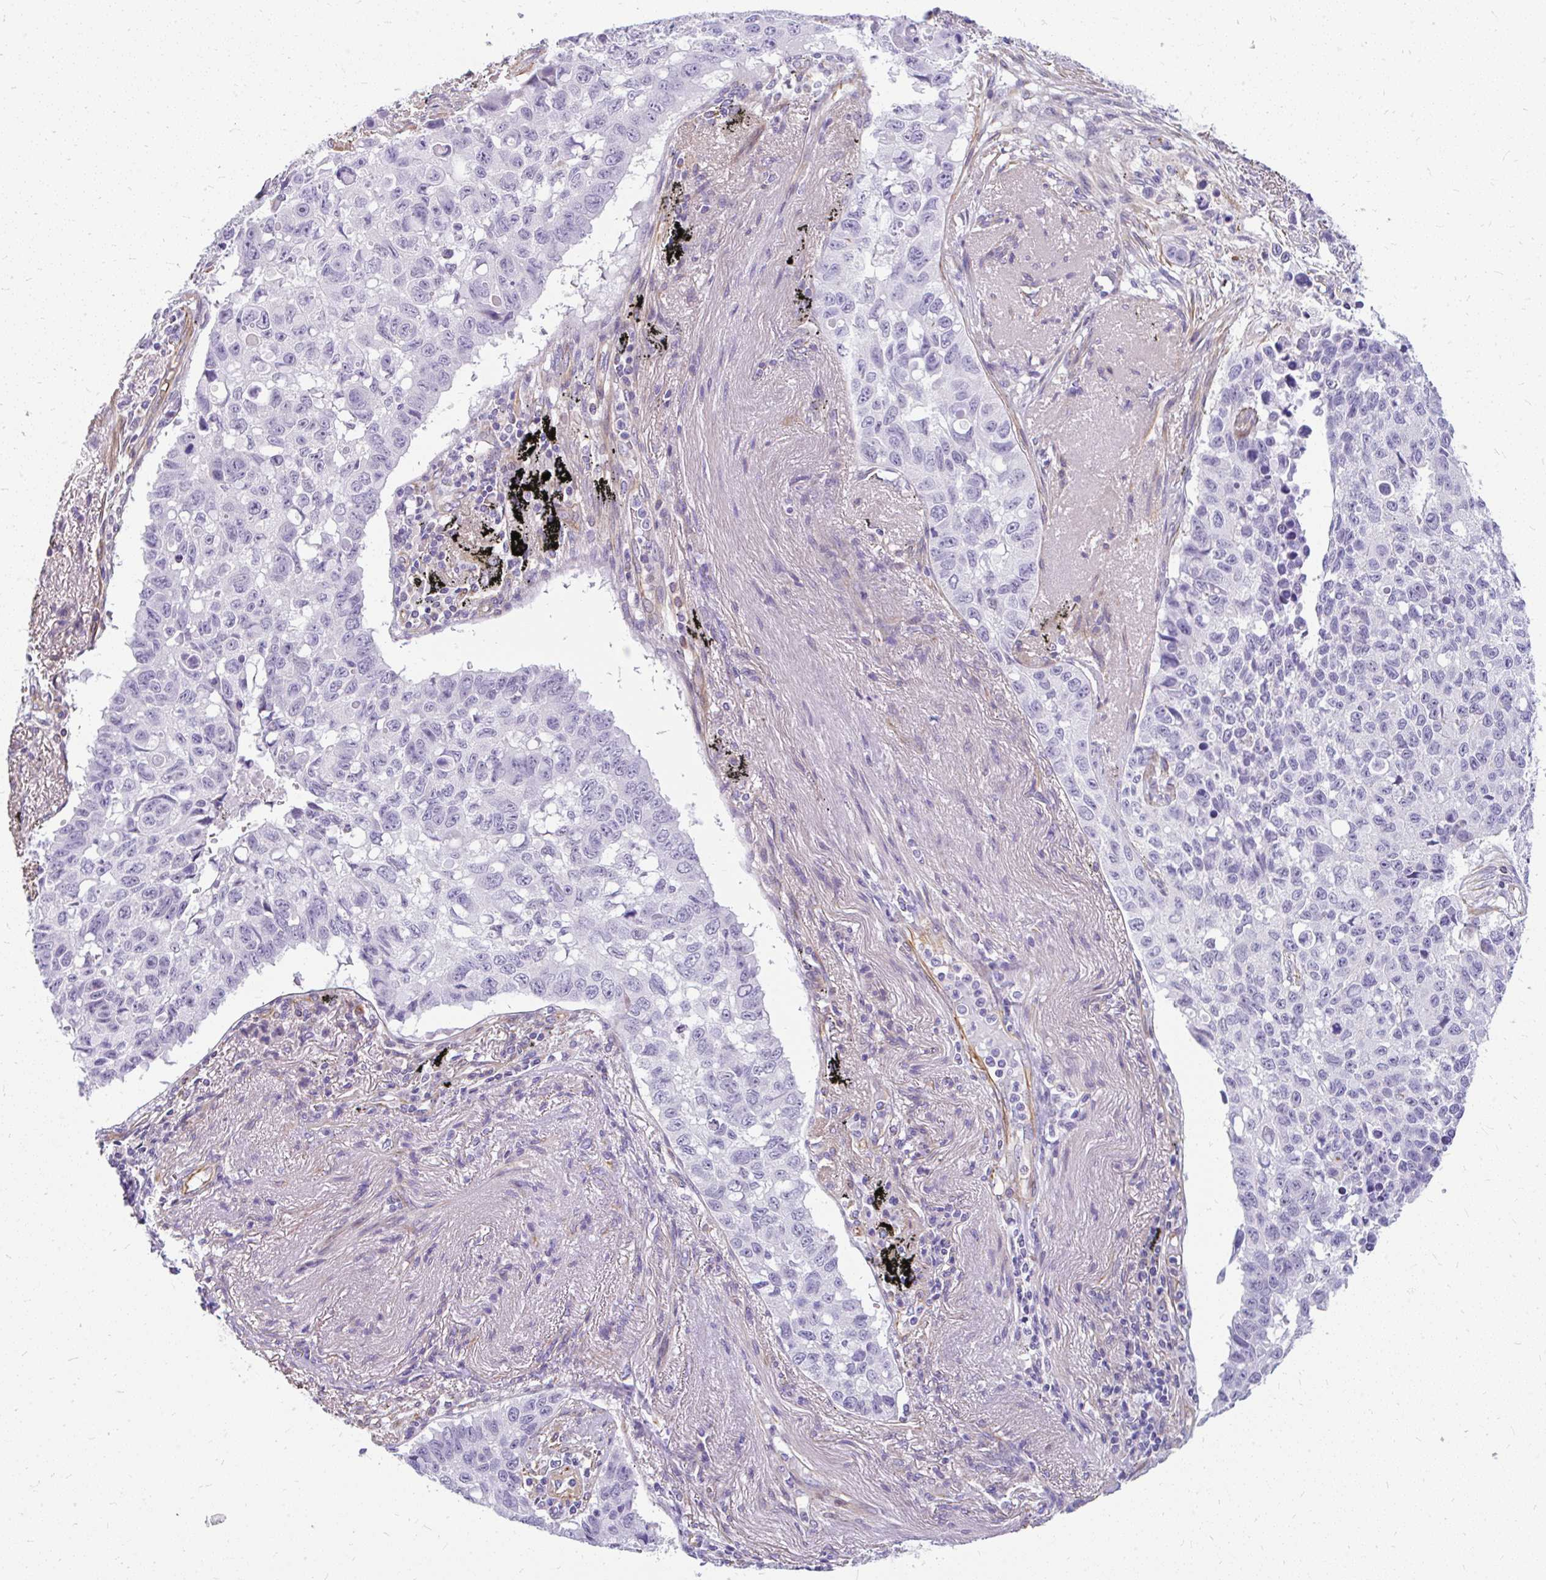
{"staining": {"intensity": "weak", "quantity": "<25%", "location": "cytoplasmic/membranous"}, "tissue": "lung cancer", "cell_type": "Tumor cells", "image_type": "cancer", "snomed": [{"axis": "morphology", "description": "Squamous cell carcinoma, NOS"}, {"axis": "topography", "description": "Lung"}], "caption": "Protein analysis of lung cancer reveals no significant positivity in tumor cells. The staining is performed using DAB brown chromogen with nuclei counter-stained in using hematoxylin.", "gene": "FAM83C", "patient": {"sex": "male", "age": 60}}